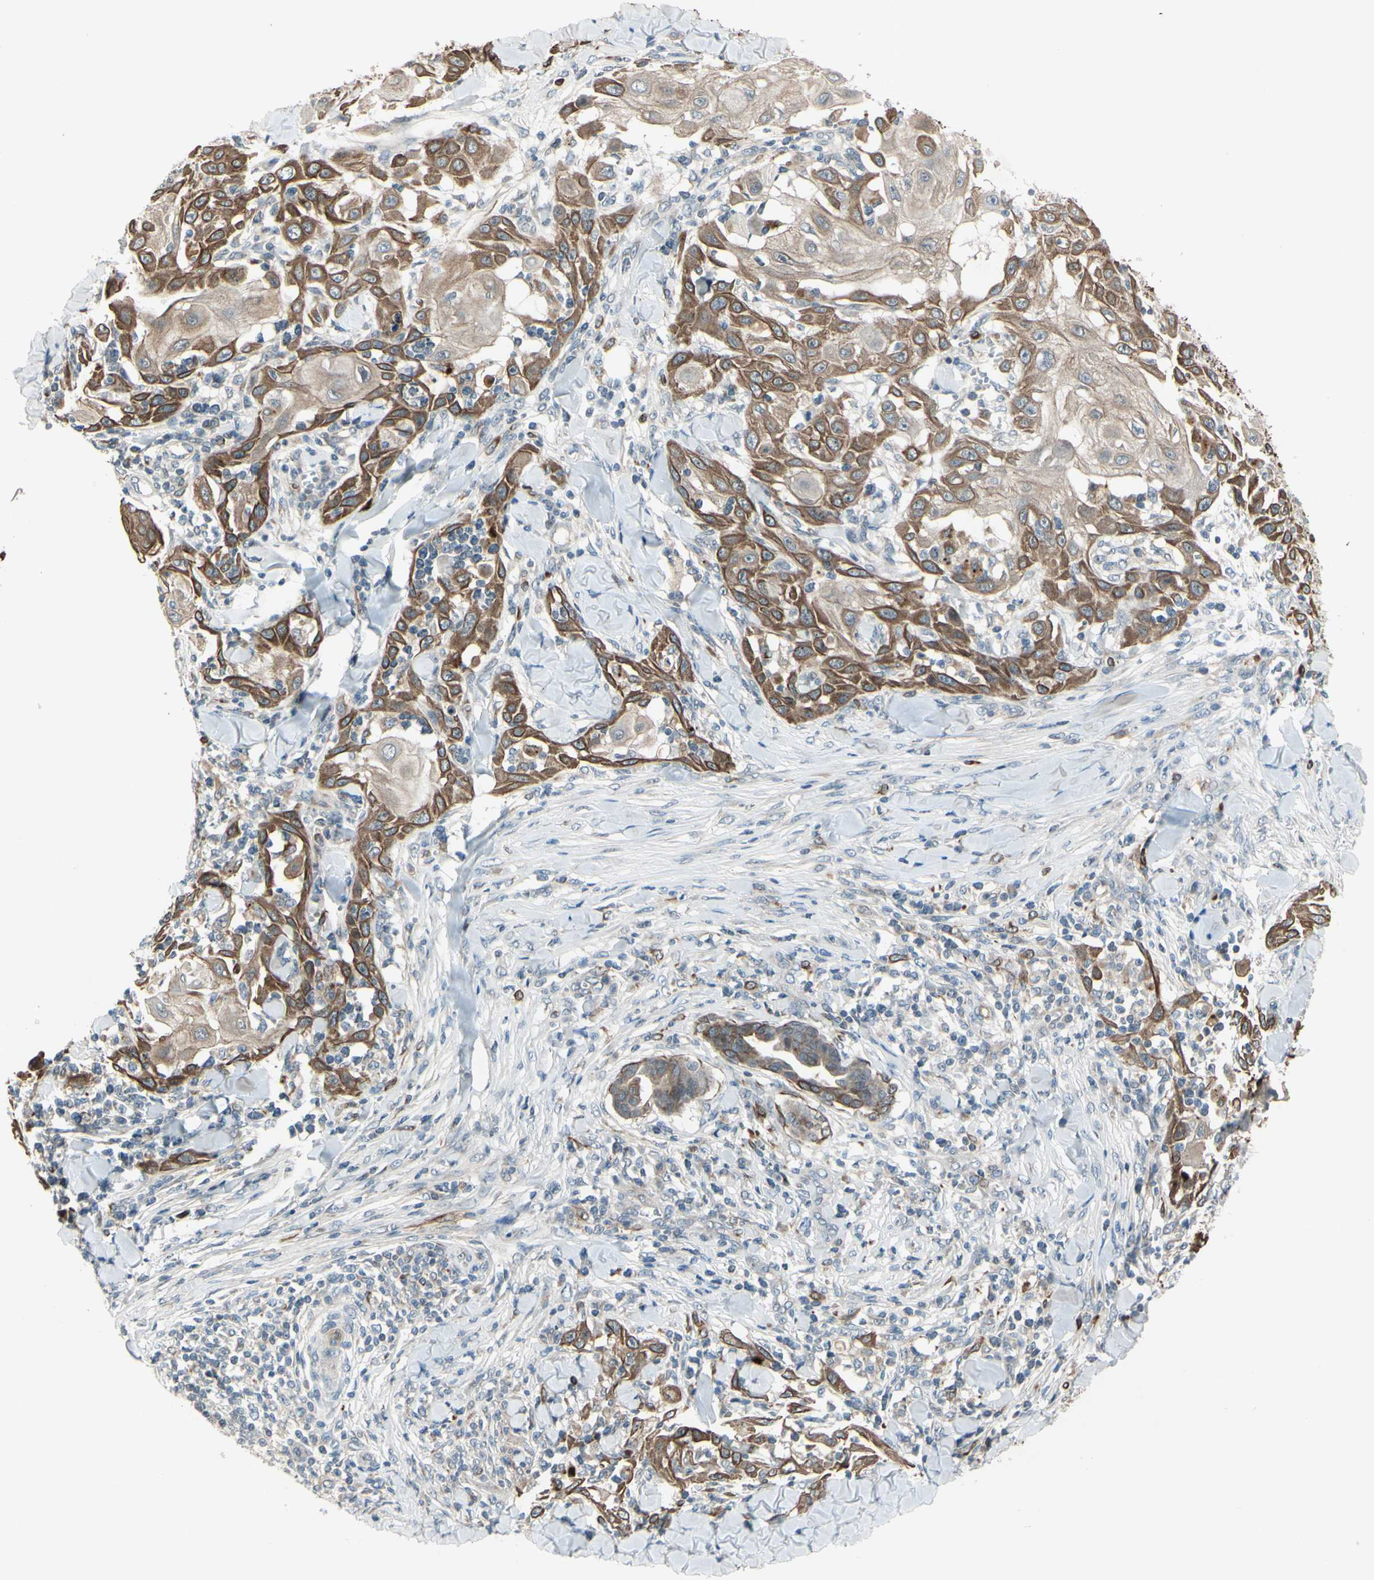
{"staining": {"intensity": "moderate", "quantity": ">75%", "location": "cytoplasmic/membranous"}, "tissue": "skin cancer", "cell_type": "Tumor cells", "image_type": "cancer", "snomed": [{"axis": "morphology", "description": "Squamous cell carcinoma, NOS"}, {"axis": "topography", "description": "Skin"}], "caption": "Immunohistochemical staining of human squamous cell carcinoma (skin) demonstrates medium levels of moderate cytoplasmic/membranous staining in about >75% of tumor cells.", "gene": "FGFR2", "patient": {"sex": "male", "age": 24}}